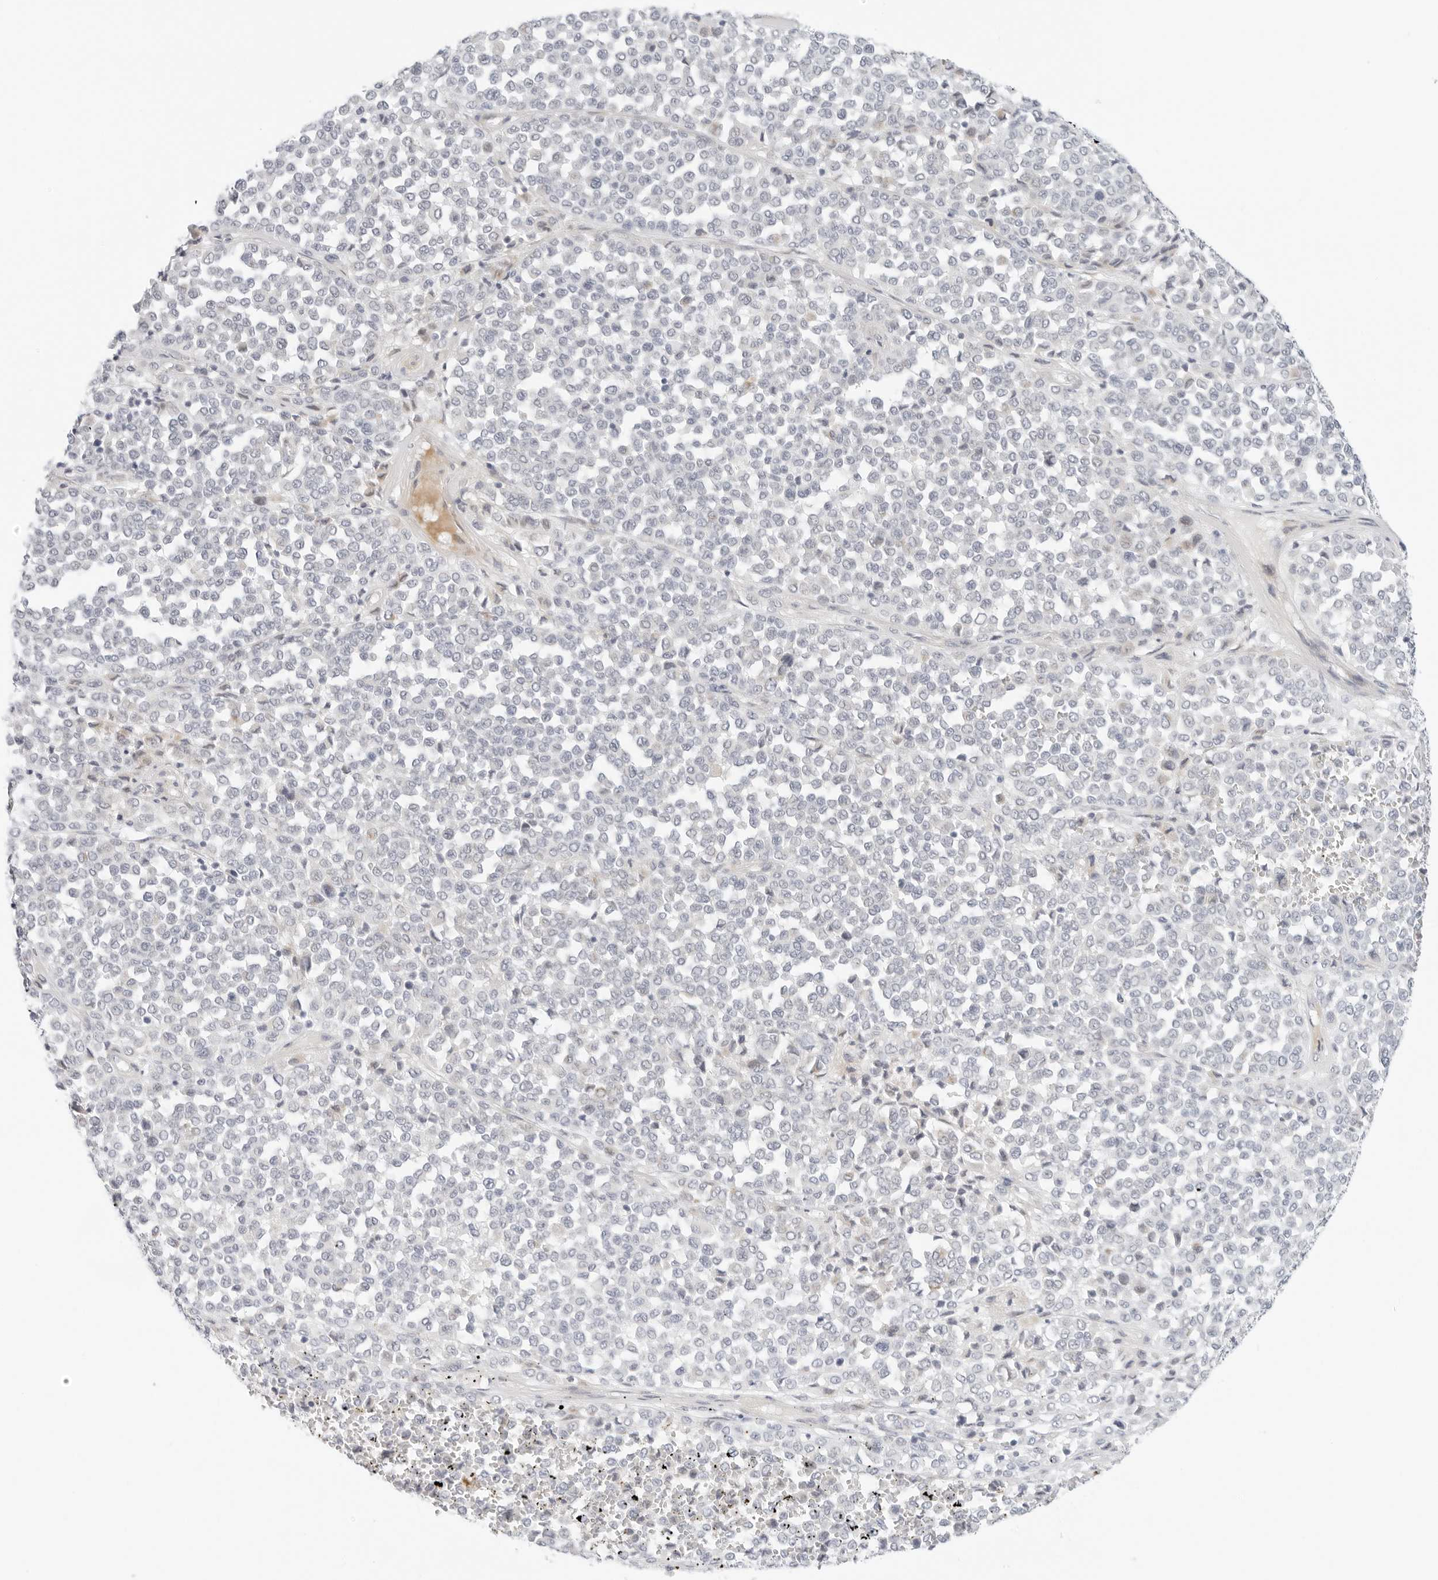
{"staining": {"intensity": "negative", "quantity": "none", "location": "none"}, "tissue": "melanoma", "cell_type": "Tumor cells", "image_type": "cancer", "snomed": [{"axis": "morphology", "description": "Malignant melanoma, Metastatic site"}, {"axis": "topography", "description": "Pancreas"}], "caption": "Immunohistochemistry (IHC) photomicrograph of human melanoma stained for a protein (brown), which reveals no expression in tumor cells.", "gene": "RC3H1", "patient": {"sex": "female", "age": 30}}